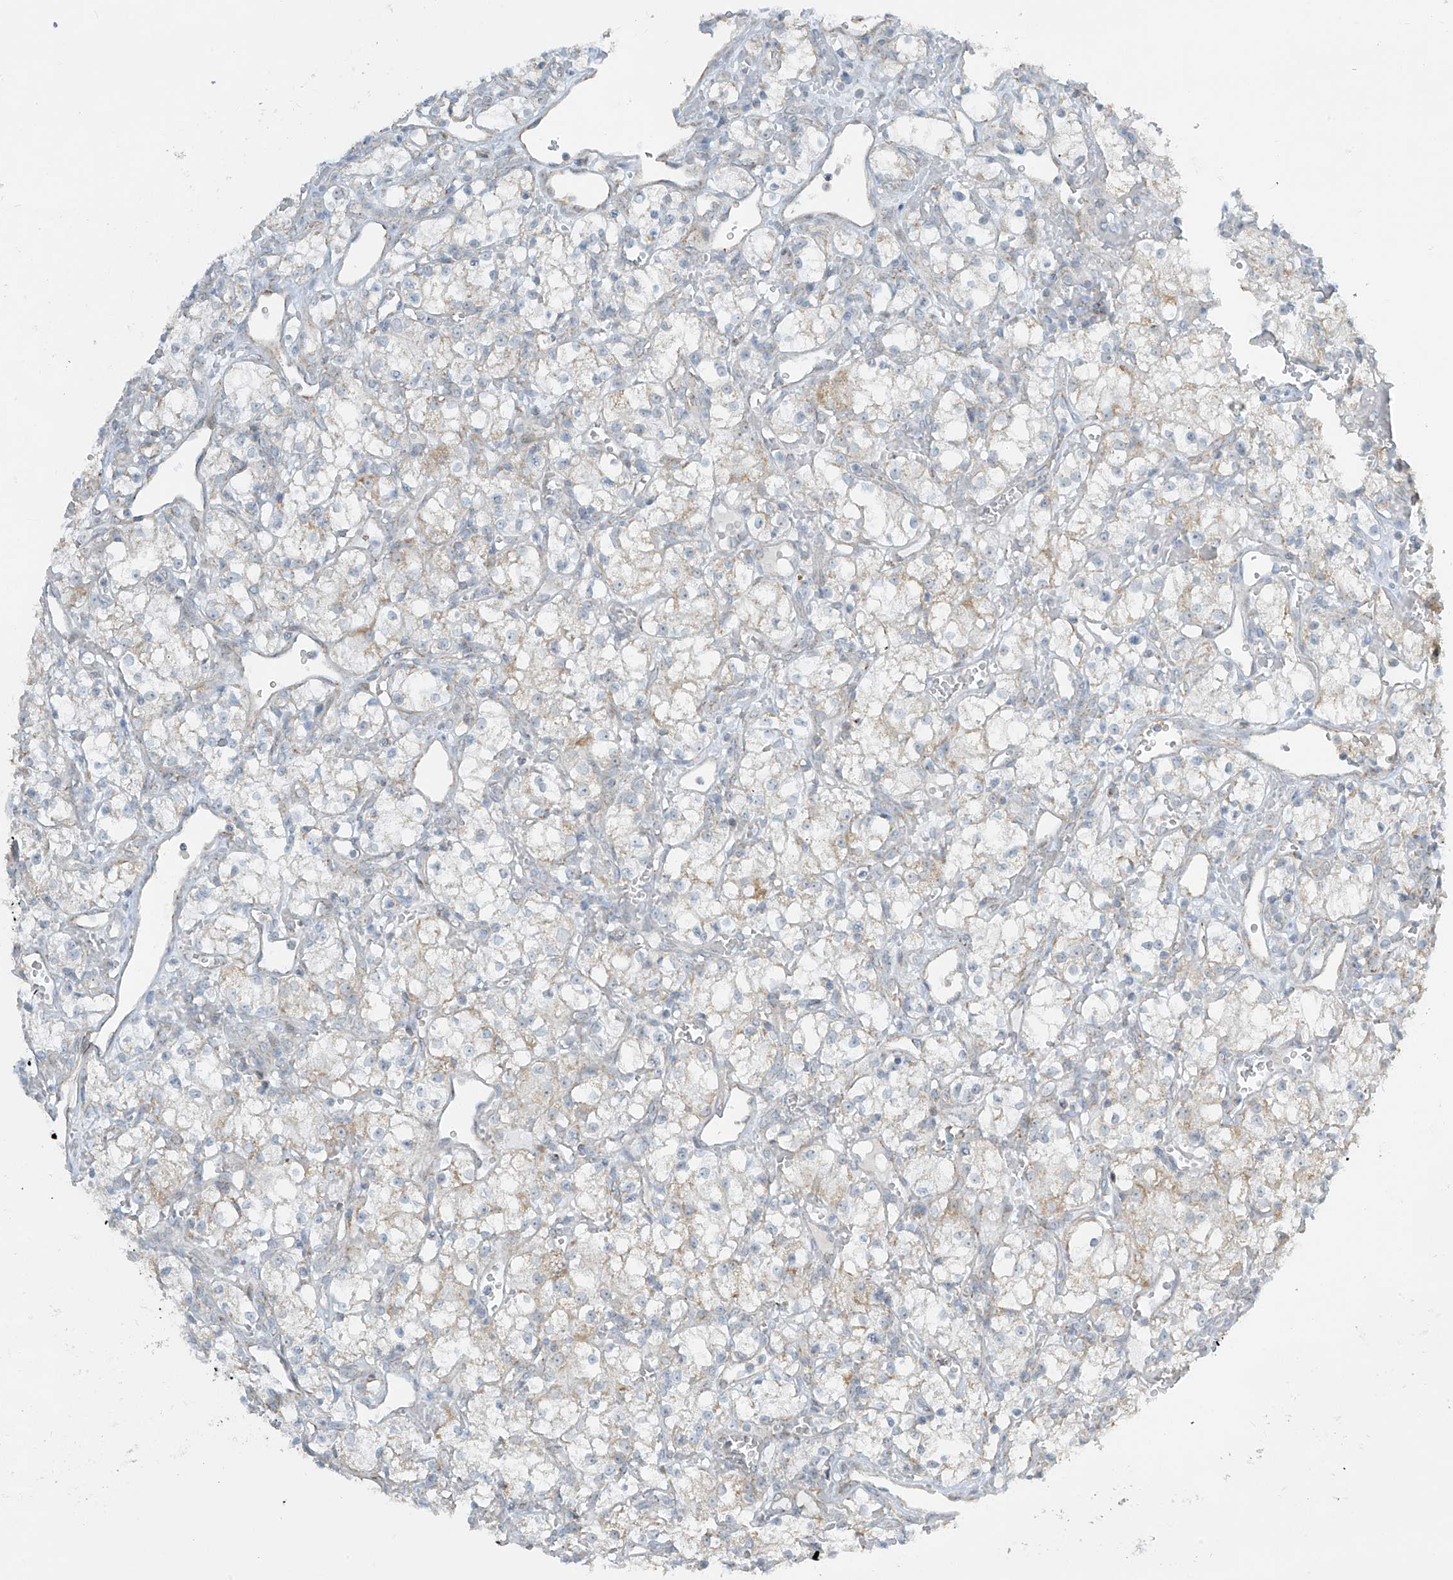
{"staining": {"intensity": "negative", "quantity": "none", "location": "none"}, "tissue": "renal cancer", "cell_type": "Tumor cells", "image_type": "cancer", "snomed": [{"axis": "morphology", "description": "Adenocarcinoma, NOS"}, {"axis": "topography", "description": "Kidney"}], "caption": "A photomicrograph of human adenocarcinoma (renal) is negative for staining in tumor cells. (Stains: DAB immunohistochemistry (IHC) with hematoxylin counter stain, Microscopy: brightfield microscopy at high magnification).", "gene": "SMDT1", "patient": {"sex": "male", "age": 59}}